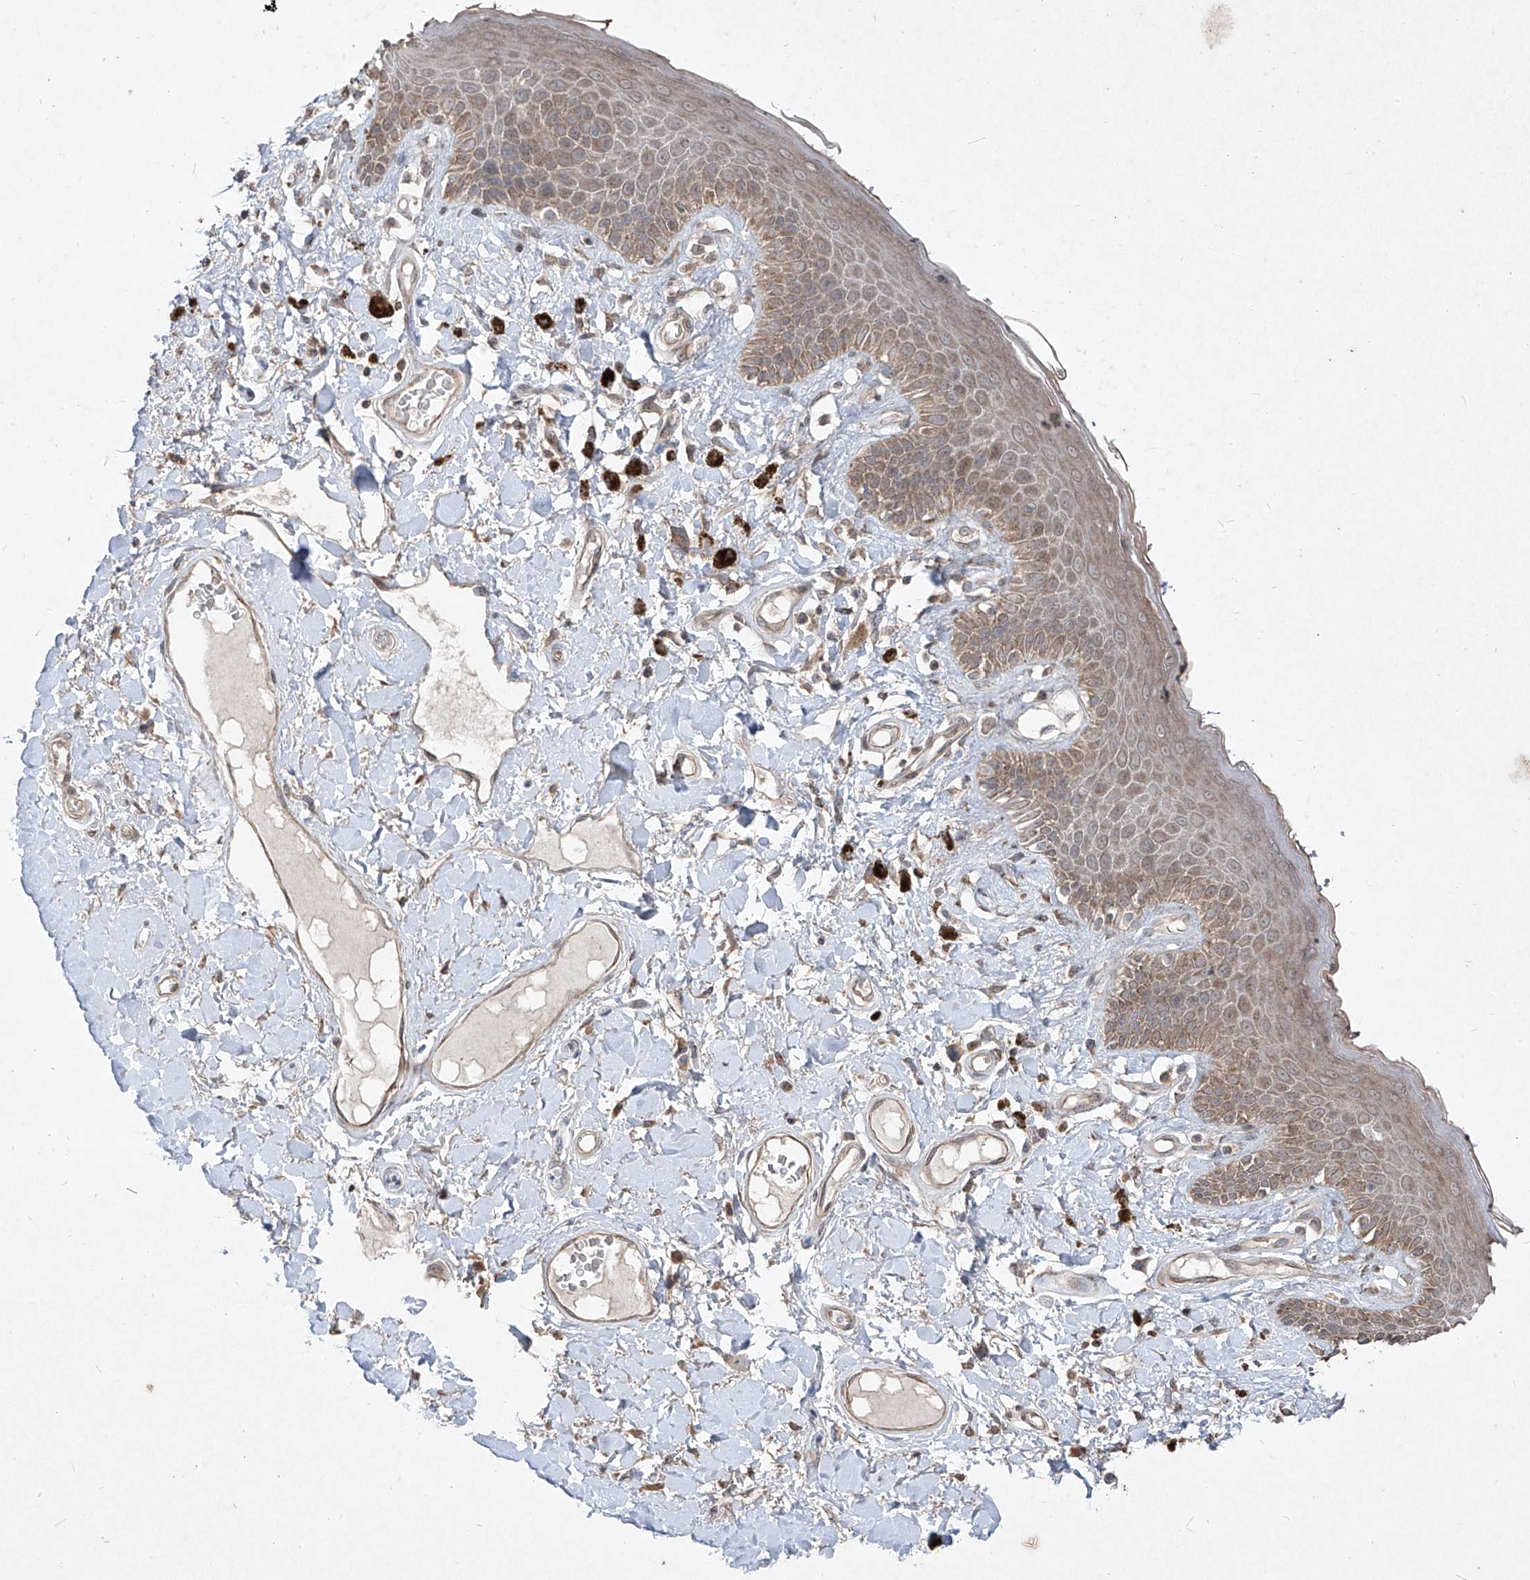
{"staining": {"intensity": "moderate", "quantity": ">75%", "location": "cytoplasmic/membranous"}, "tissue": "skin", "cell_type": "Epidermal cells", "image_type": "normal", "snomed": [{"axis": "morphology", "description": "Normal tissue, NOS"}, {"axis": "topography", "description": "Anal"}], "caption": "Protein analysis of normal skin shows moderate cytoplasmic/membranous expression in approximately >75% of epidermal cells. (DAB = brown stain, brightfield microscopy at high magnification).", "gene": "ABCD3", "patient": {"sex": "female", "age": 78}}